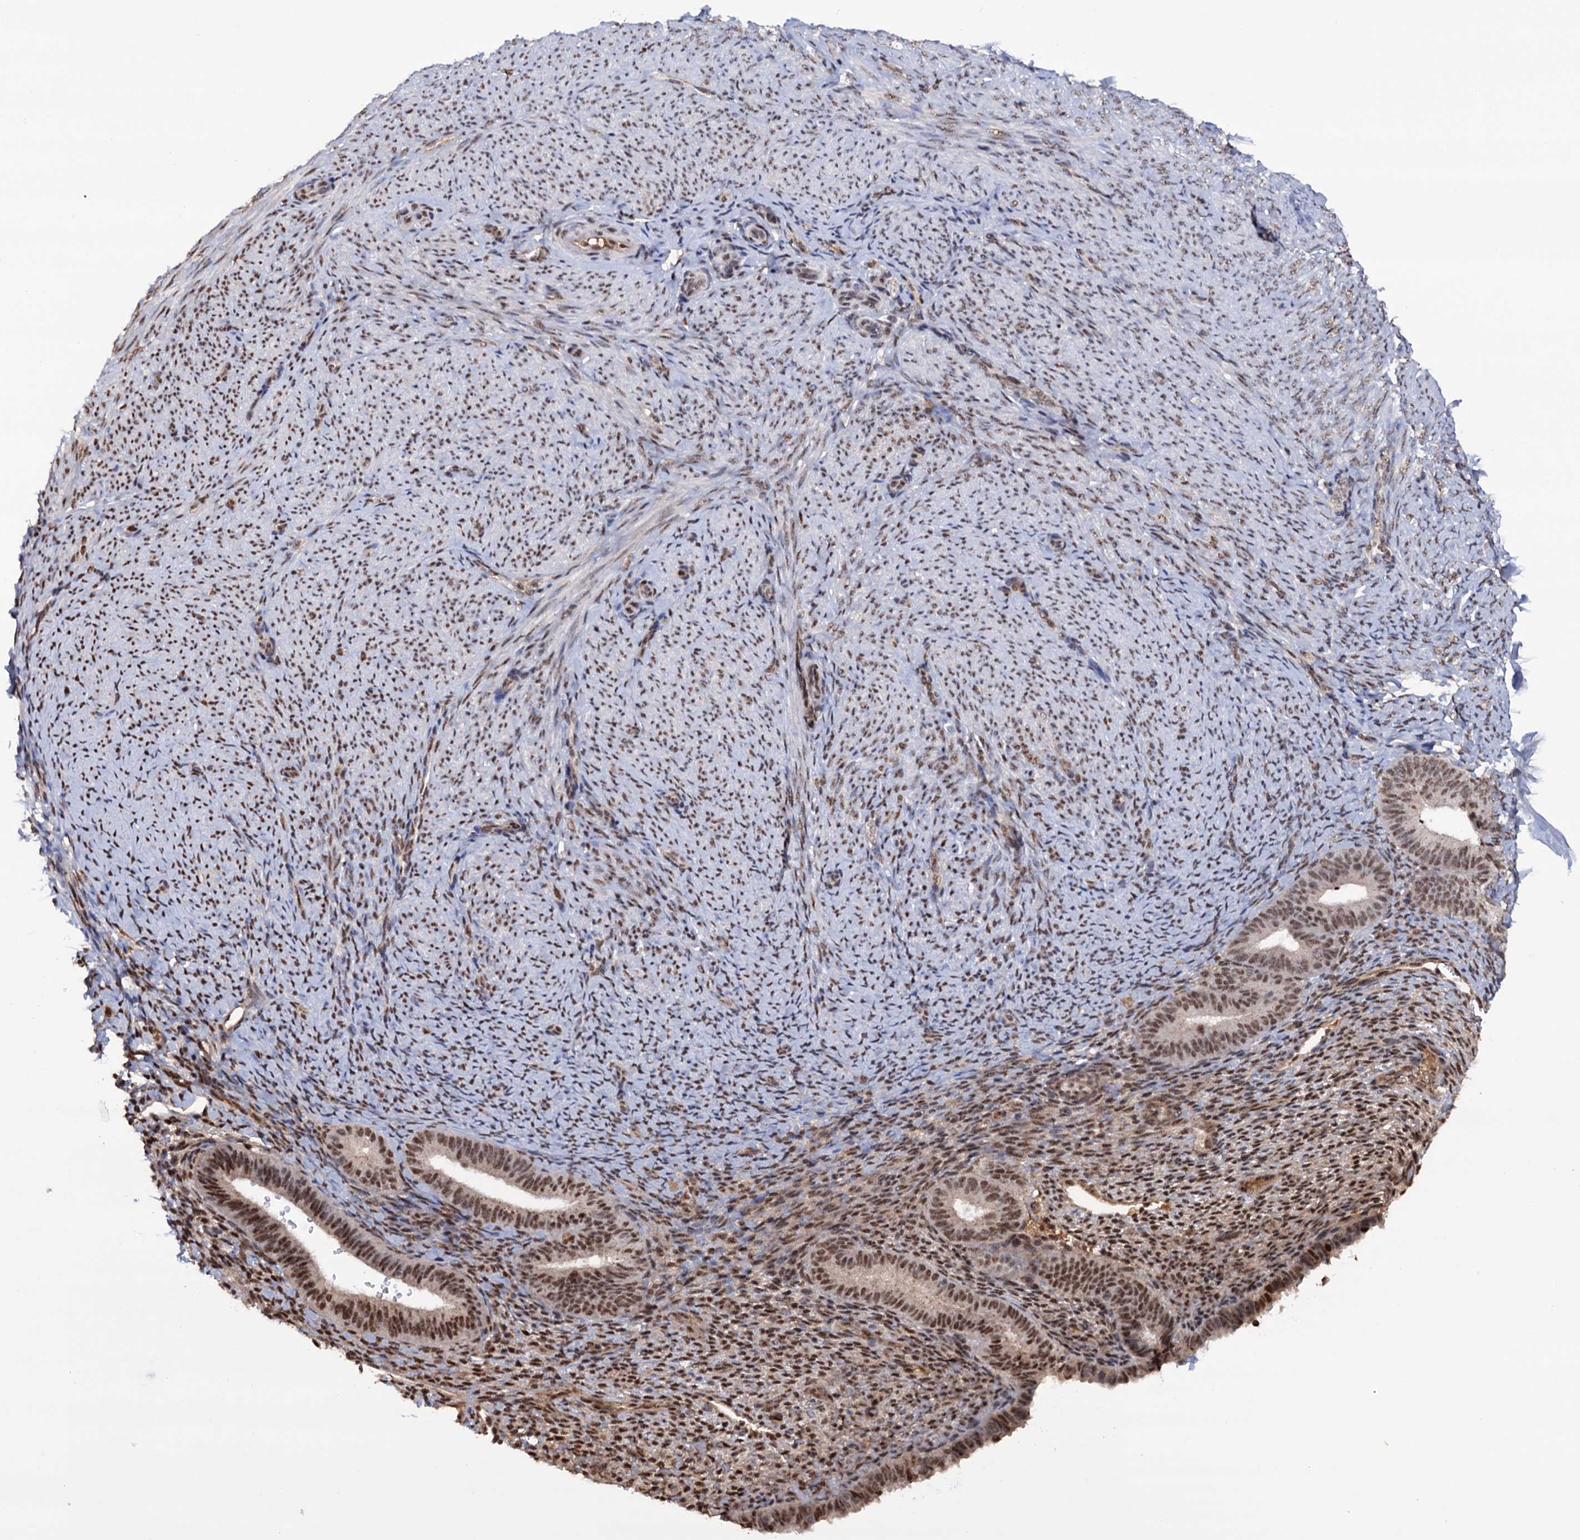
{"staining": {"intensity": "moderate", "quantity": "<25%", "location": "nuclear"}, "tissue": "endometrium", "cell_type": "Cells in endometrial stroma", "image_type": "normal", "snomed": [{"axis": "morphology", "description": "Normal tissue, NOS"}, {"axis": "topography", "description": "Endometrium"}], "caption": "Immunohistochemistry (IHC) histopathology image of normal endometrium: human endometrium stained using IHC displays low levels of moderate protein expression localized specifically in the nuclear of cells in endometrial stroma, appearing as a nuclear brown color.", "gene": "TBC1D12", "patient": {"sex": "female", "age": 65}}